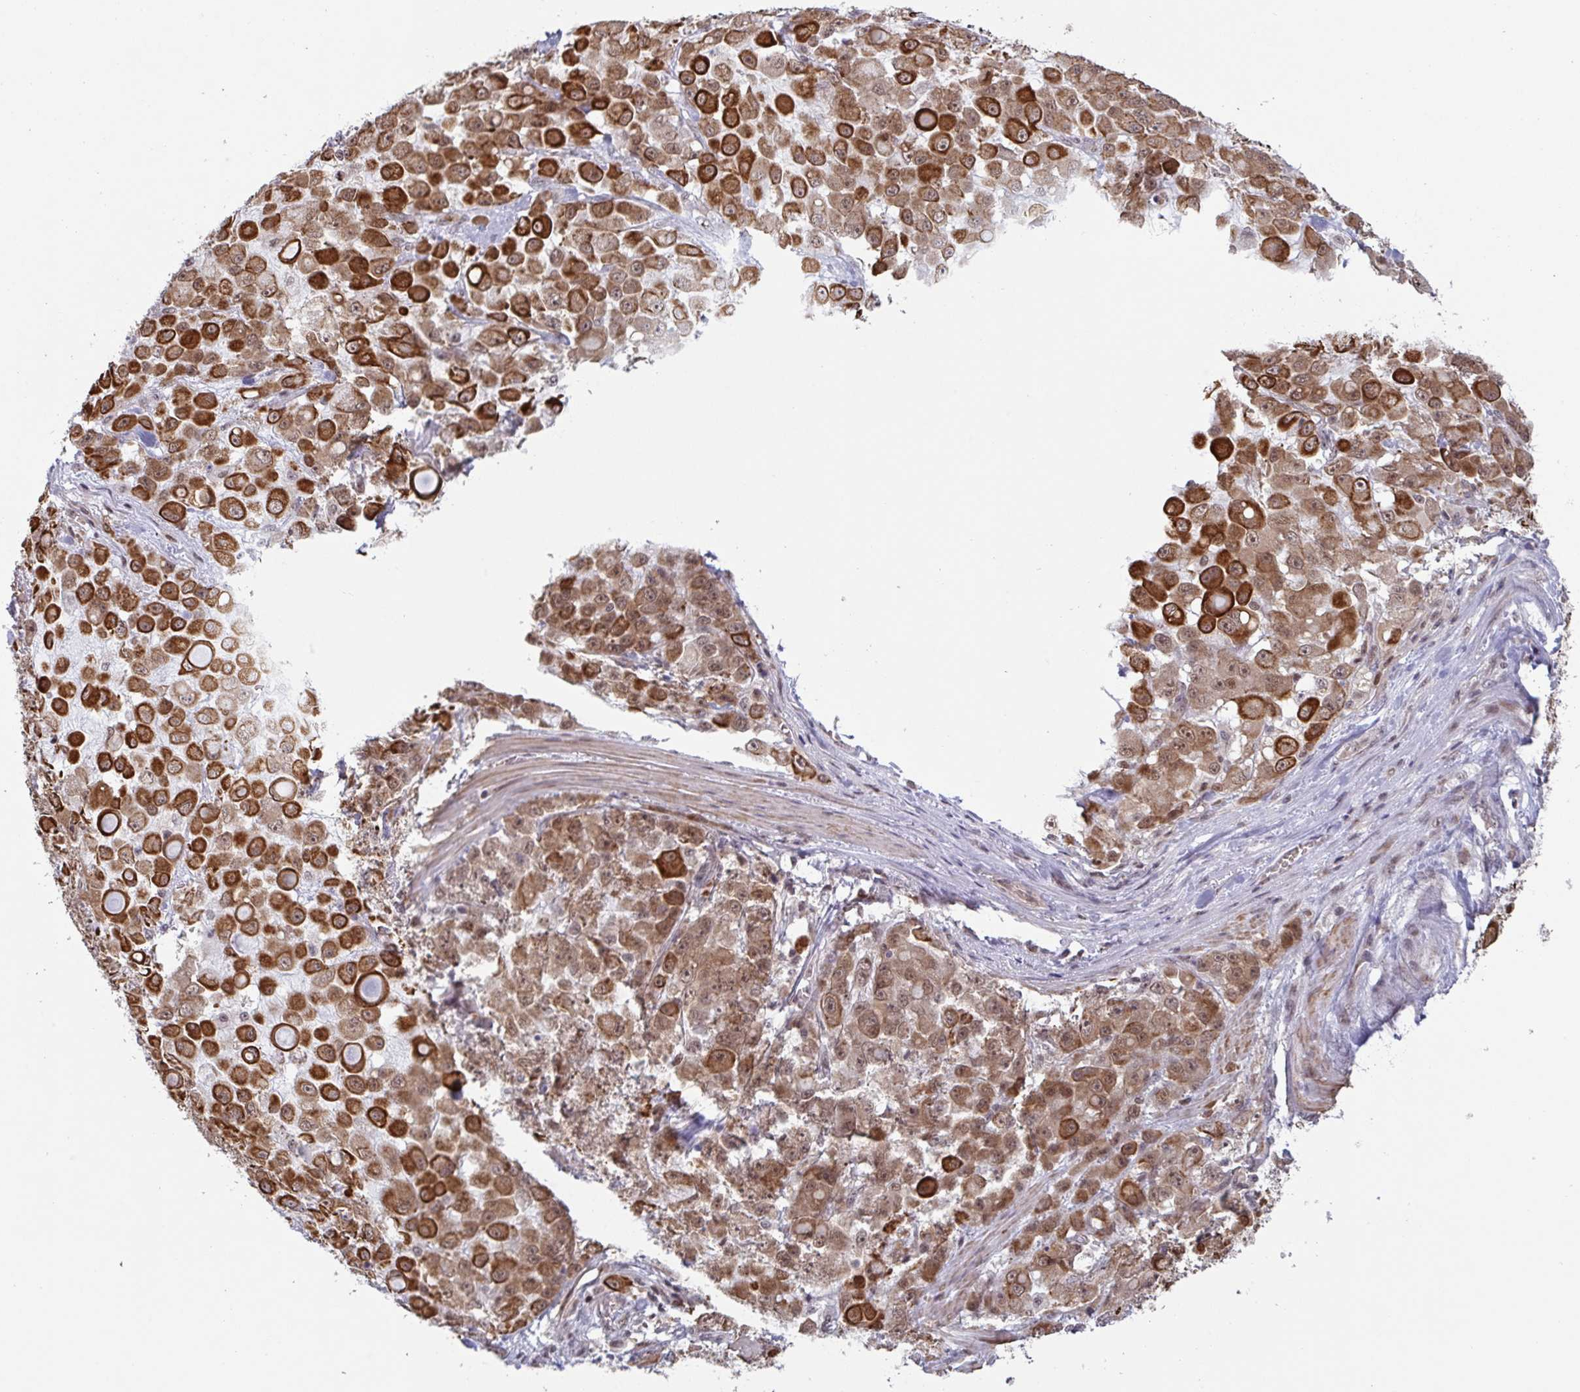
{"staining": {"intensity": "strong", "quantity": ">75%", "location": "cytoplasmic/membranous"}, "tissue": "stomach cancer", "cell_type": "Tumor cells", "image_type": "cancer", "snomed": [{"axis": "morphology", "description": "Adenocarcinoma, NOS"}, {"axis": "topography", "description": "Stomach"}], "caption": "Stomach adenocarcinoma stained with immunohistochemistry (IHC) exhibits strong cytoplasmic/membranous expression in approximately >75% of tumor cells.", "gene": "NLRP13", "patient": {"sex": "female", "age": 76}}